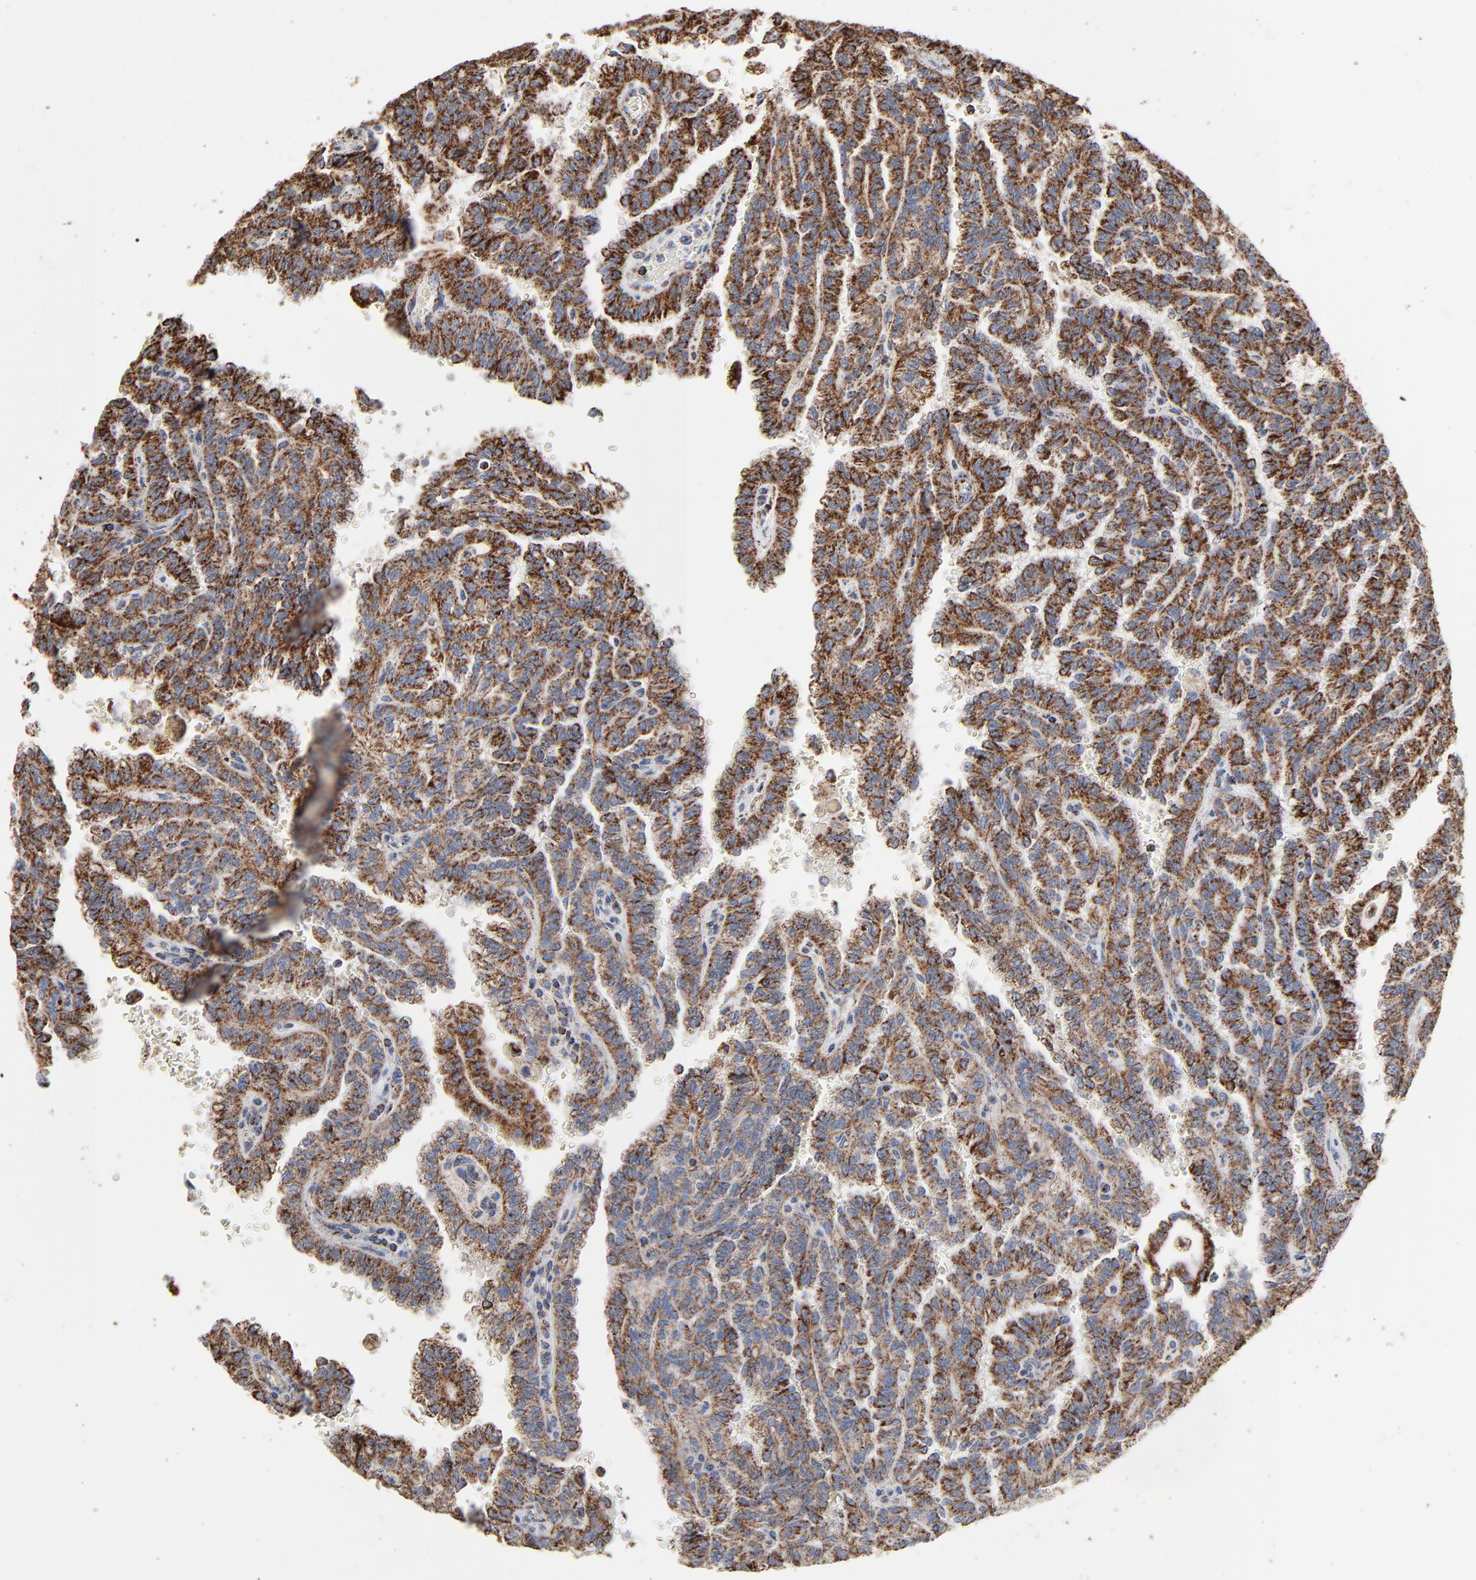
{"staining": {"intensity": "strong", "quantity": ">75%", "location": "cytoplasmic/membranous"}, "tissue": "renal cancer", "cell_type": "Tumor cells", "image_type": "cancer", "snomed": [{"axis": "morphology", "description": "Inflammation, NOS"}, {"axis": "morphology", "description": "Adenocarcinoma, NOS"}, {"axis": "topography", "description": "Kidney"}], "caption": "This histopathology image reveals renal adenocarcinoma stained with IHC to label a protein in brown. The cytoplasmic/membranous of tumor cells show strong positivity for the protein. Nuclei are counter-stained blue.", "gene": "UQCRC1", "patient": {"sex": "male", "age": 68}}